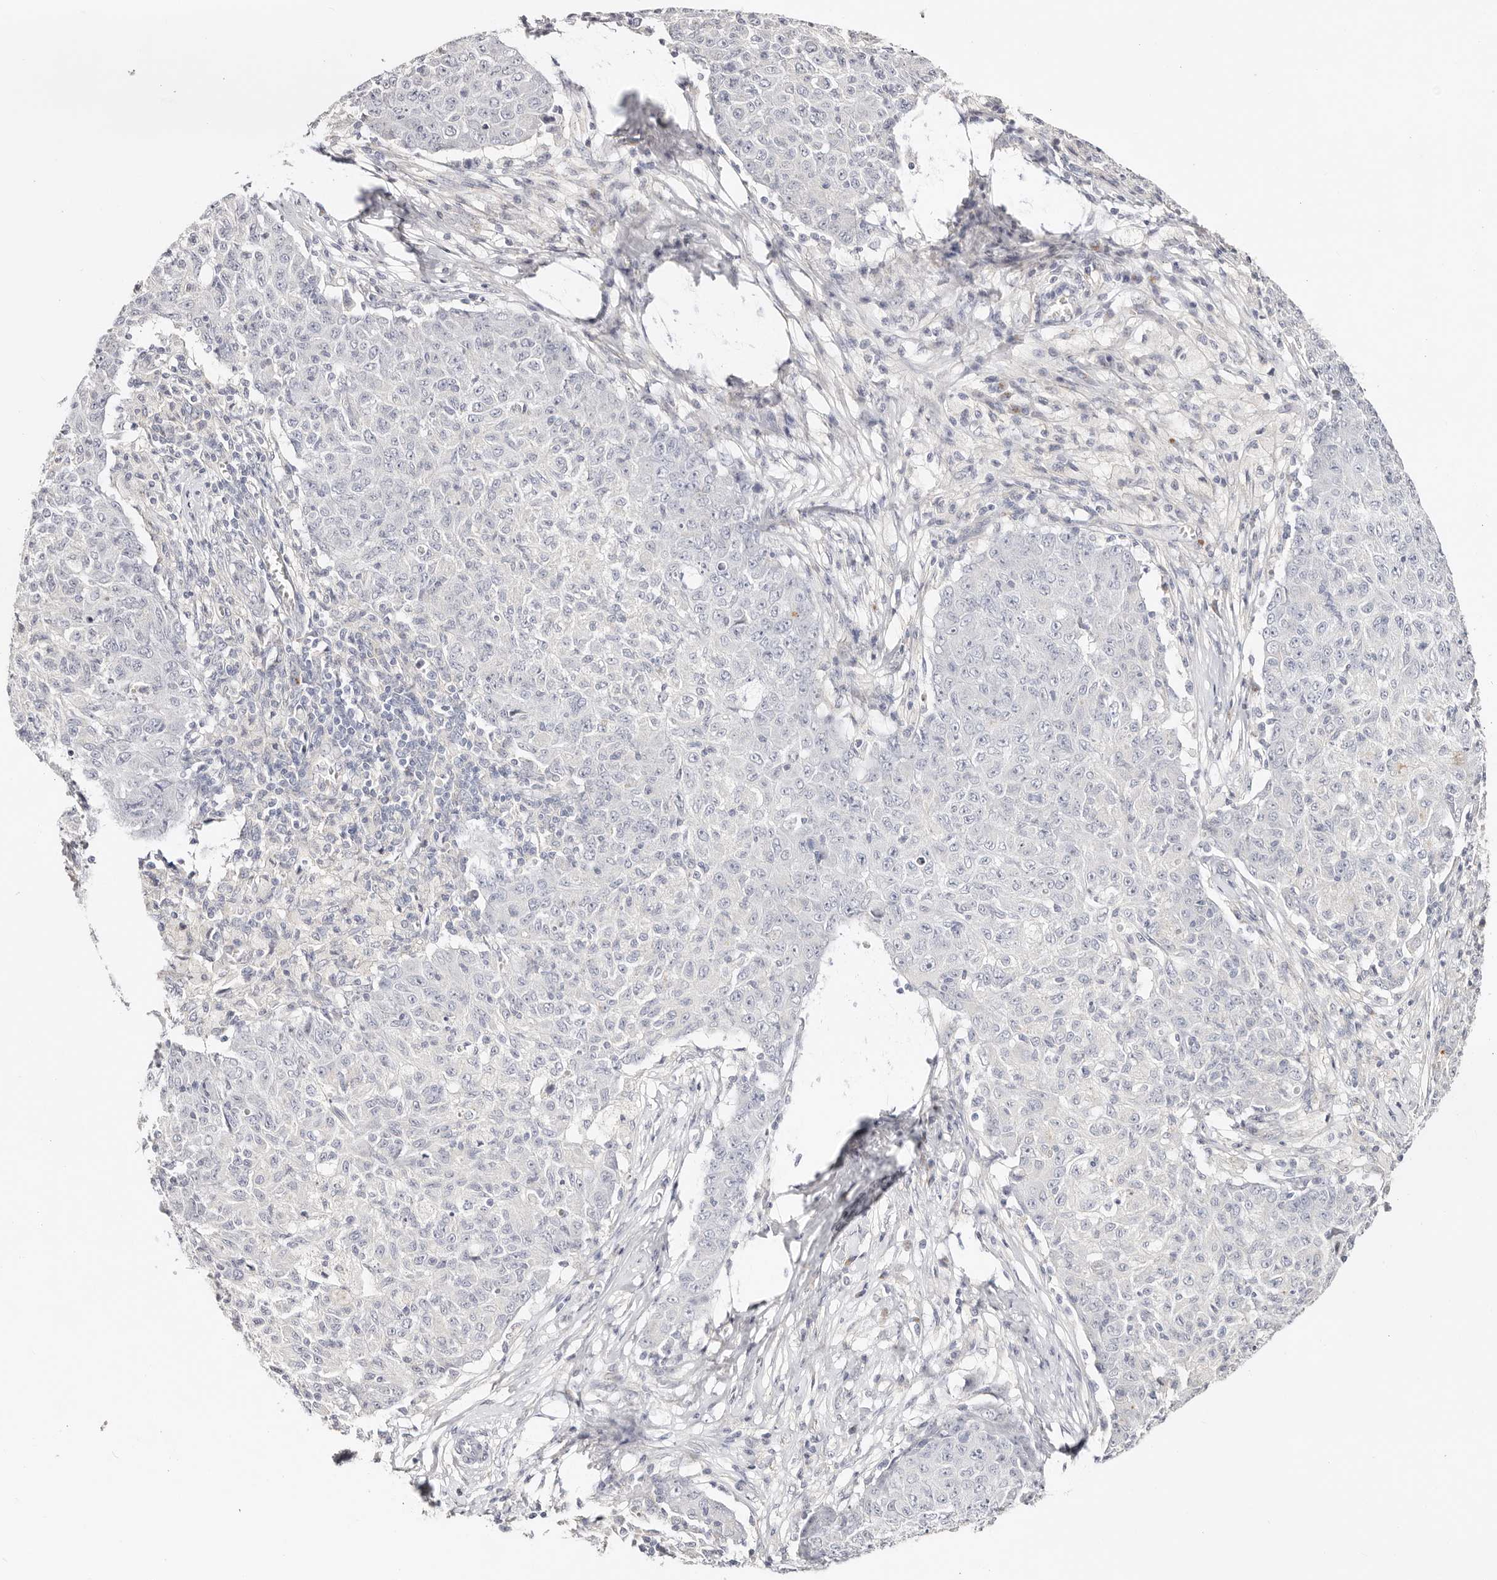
{"staining": {"intensity": "negative", "quantity": "none", "location": "none"}, "tissue": "ovarian cancer", "cell_type": "Tumor cells", "image_type": "cancer", "snomed": [{"axis": "morphology", "description": "Carcinoma, endometroid"}, {"axis": "topography", "description": "Ovary"}], "caption": "There is no significant staining in tumor cells of endometroid carcinoma (ovarian).", "gene": "DNASE1", "patient": {"sex": "female", "age": 42}}